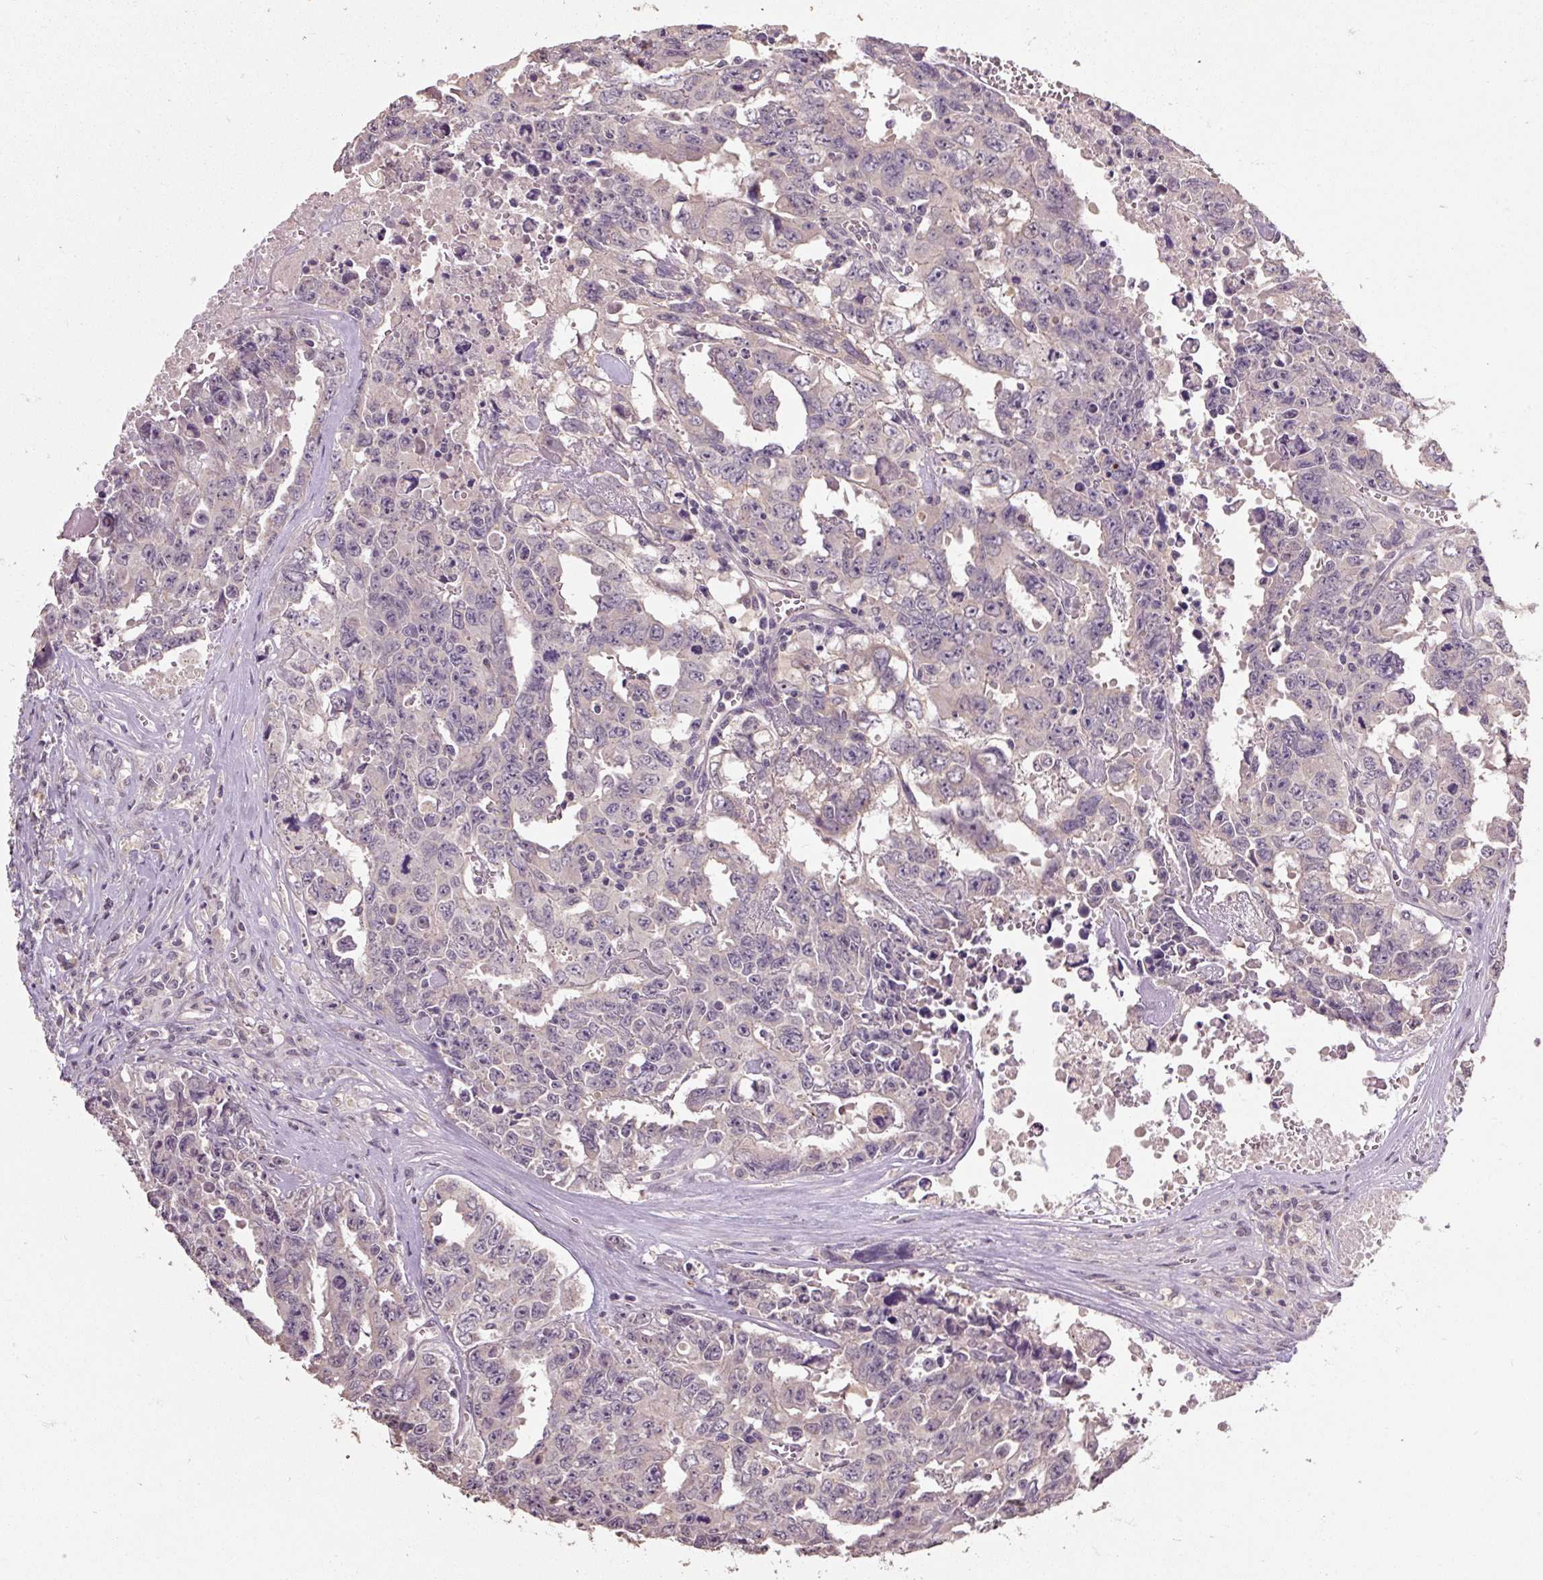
{"staining": {"intensity": "negative", "quantity": "none", "location": "none"}, "tissue": "testis cancer", "cell_type": "Tumor cells", "image_type": "cancer", "snomed": [{"axis": "morphology", "description": "Carcinoma, Embryonal, NOS"}, {"axis": "topography", "description": "Testis"}], "caption": "Immunohistochemistry (IHC) of human testis cancer displays no staining in tumor cells. The staining was performed using DAB (3,3'-diaminobenzidine) to visualize the protein expression in brown, while the nuclei were stained in blue with hematoxylin (Magnification: 20x).", "gene": "CFAP65", "patient": {"sex": "male", "age": 24}}